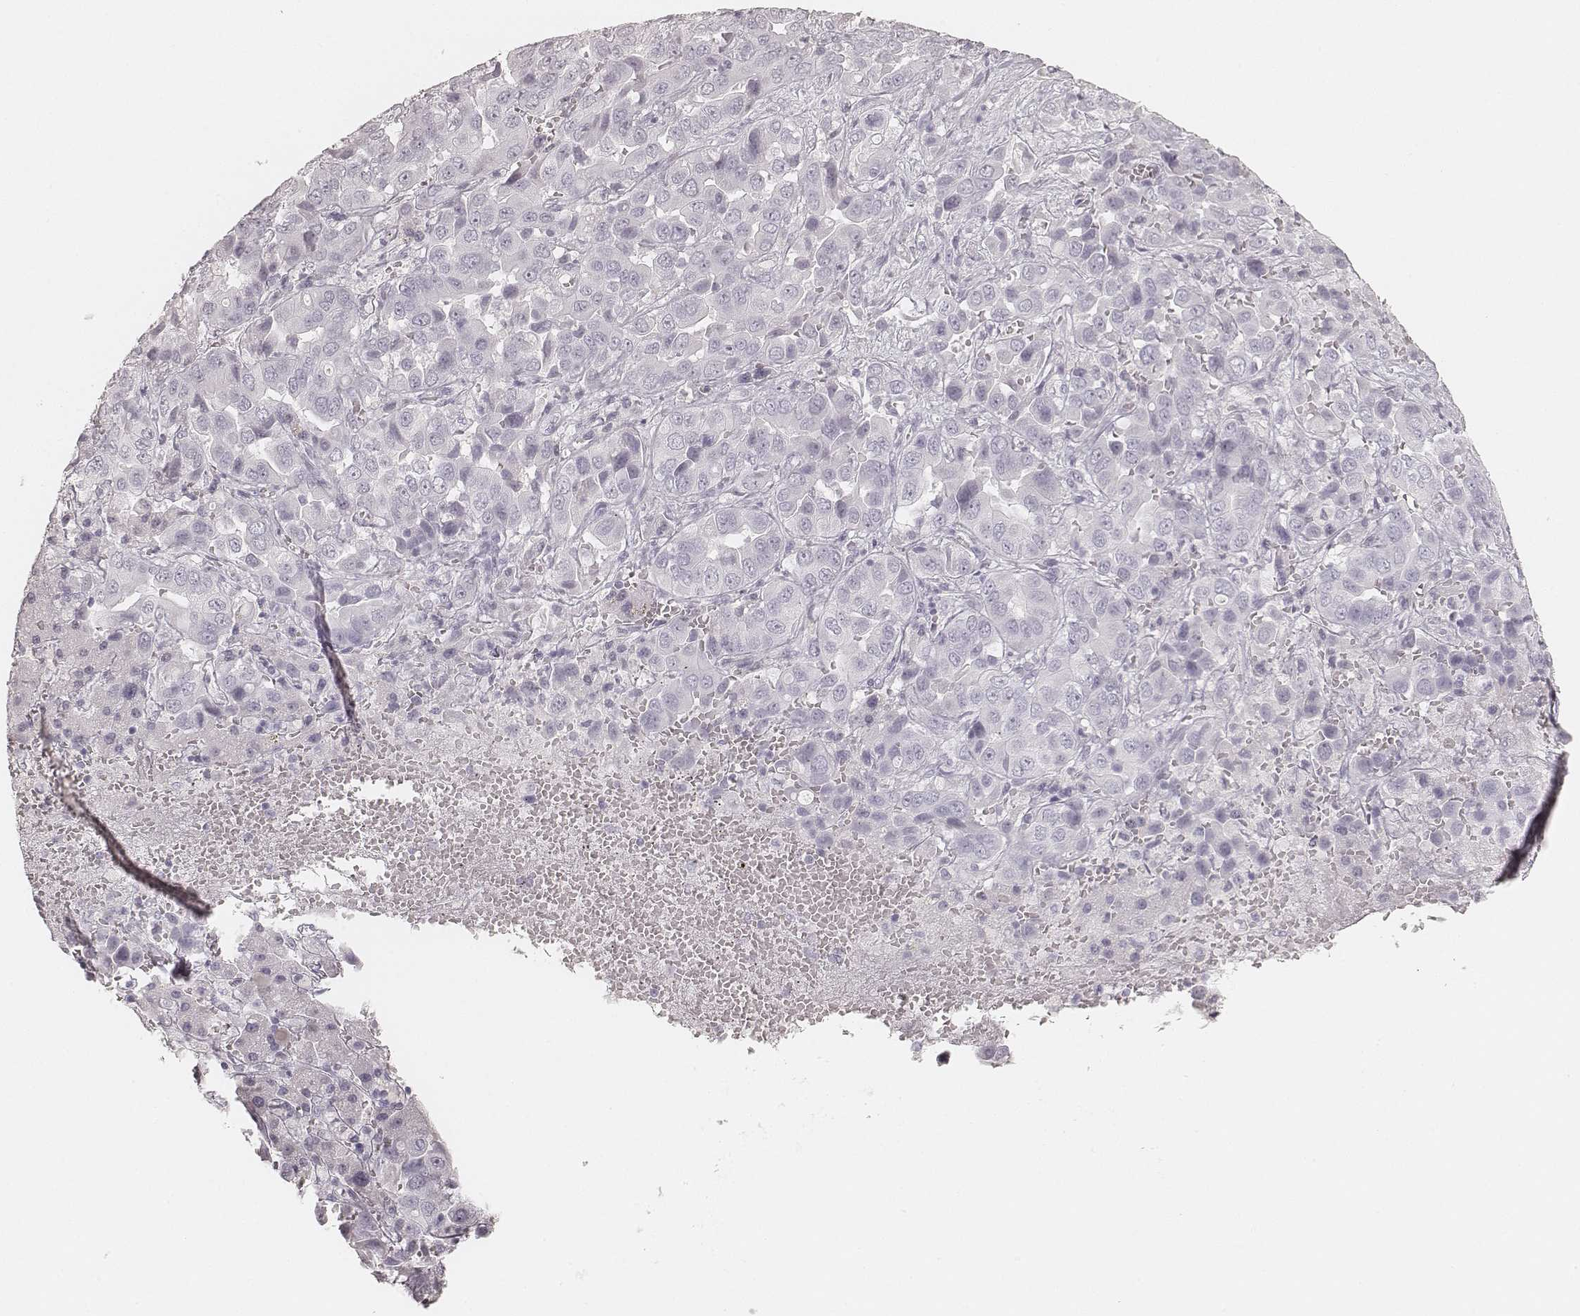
{"staining": {"intensity": "negative", "quantity": "none", "location": "none"}, "tissue": "liver cancer", "cell_type": "Tumor cells", "image_type": "cancer", "snomed": [{"axis": "morphology", "description": "Cholangiocarcinoma"}, {"axis": "topography", "description": "Liver"}], "caption": "Immunohistochemical staining of liver cancer (cholangiocarcinoma) shows no significant positivity in tumor cells.", "gene": "KRT31", "patient": {"sex": "female", "age": 52}}